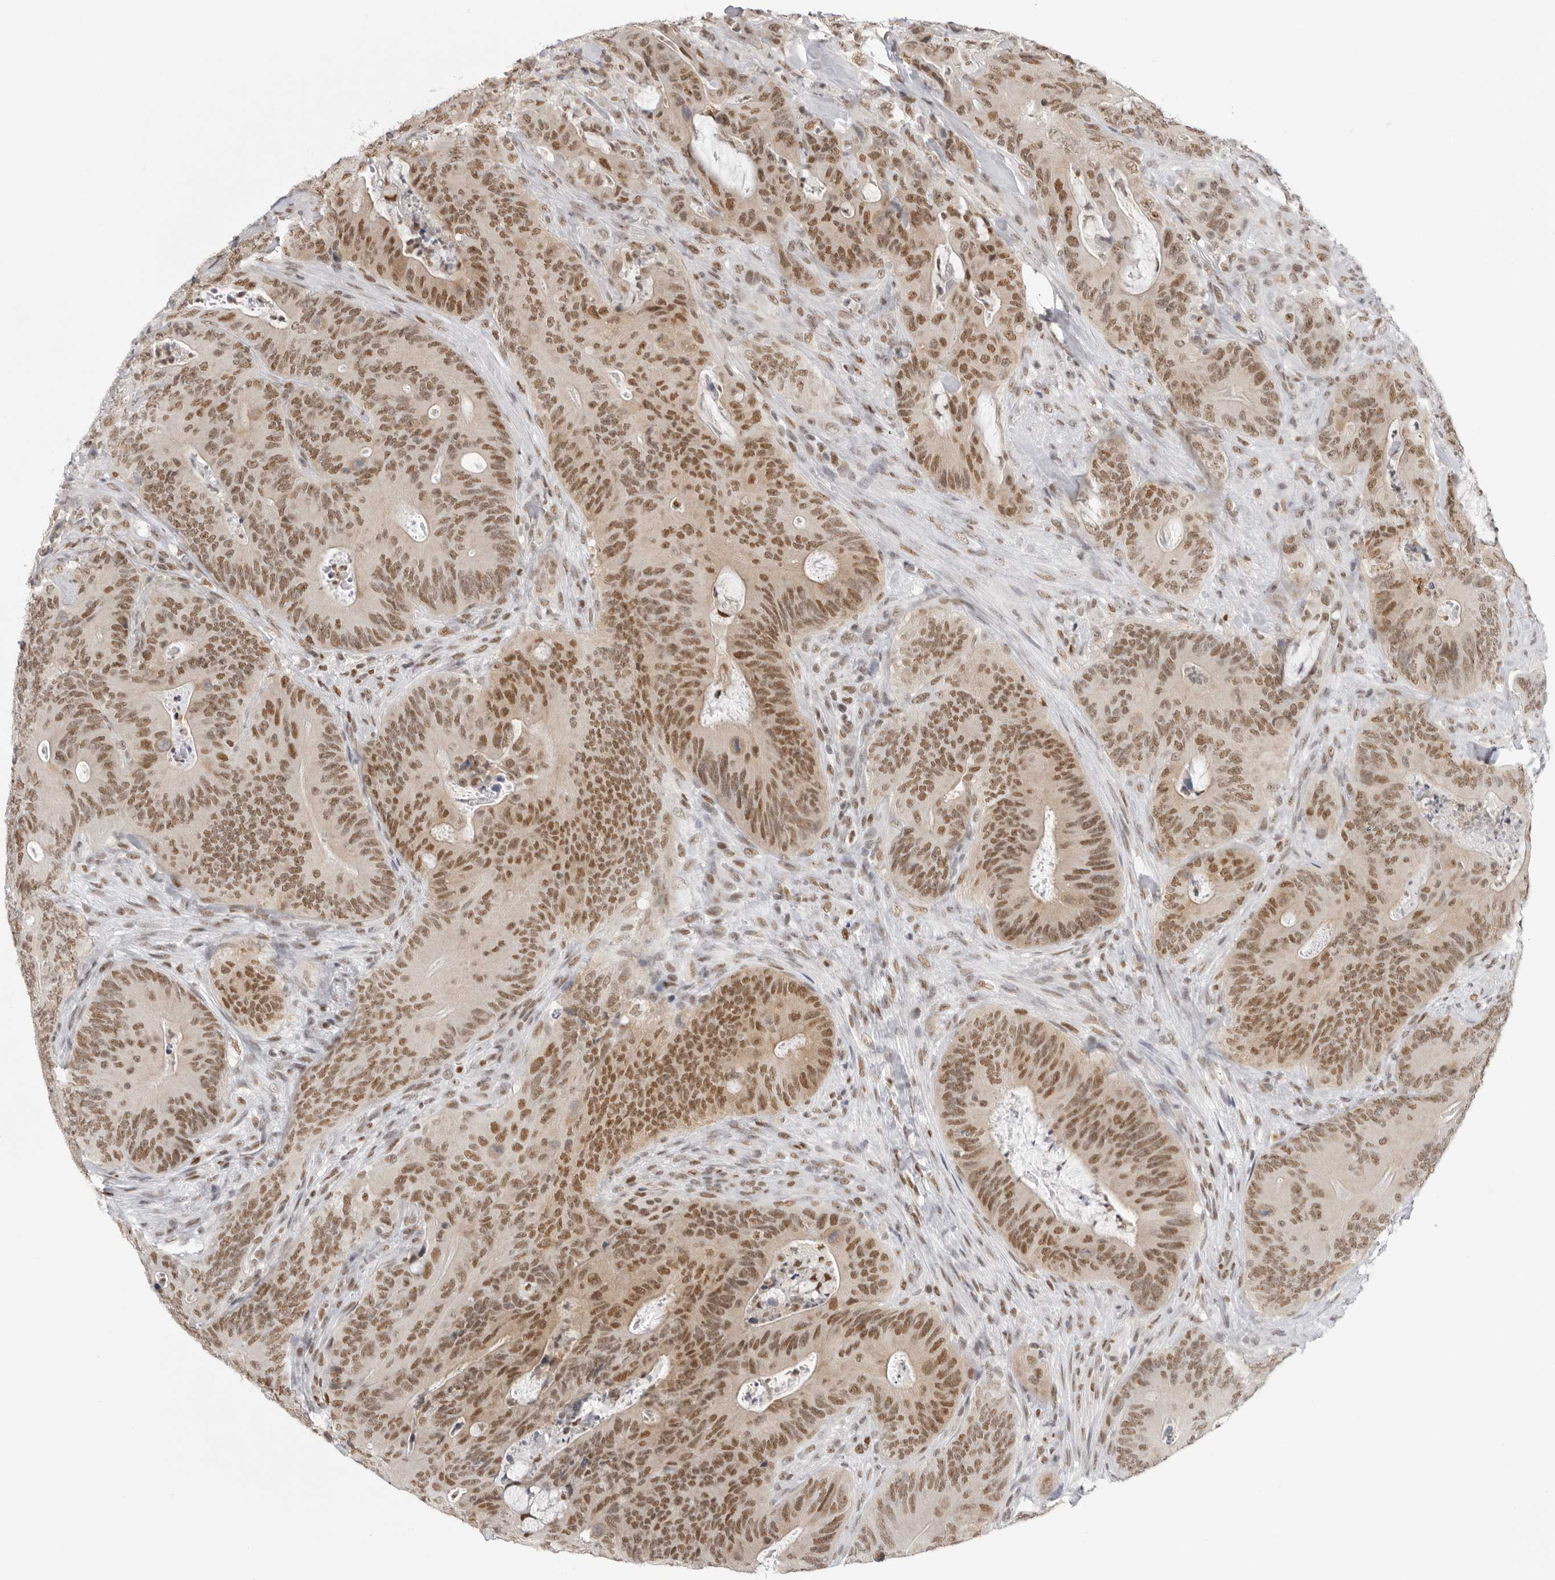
{"staining": {"intensity": "moderate", "quantity": ">75%", "location": "nuclear"}, "tissue": "colorectal cancer", "cell_type": "Tumor cells", "image_type": "cancer", "snomed": [{"axis": "morphology", "description": "Normal tissue, NOS"}, {"axis": "topography", "description": "Colon"}], "caption": "Immunohistochemical staining of human colorectal cancer reveals moderate nuclear protein positivity in about >75% of tumor cells.", "gene": "RPA2", "patient": {"sex": "female", "age": 82}}